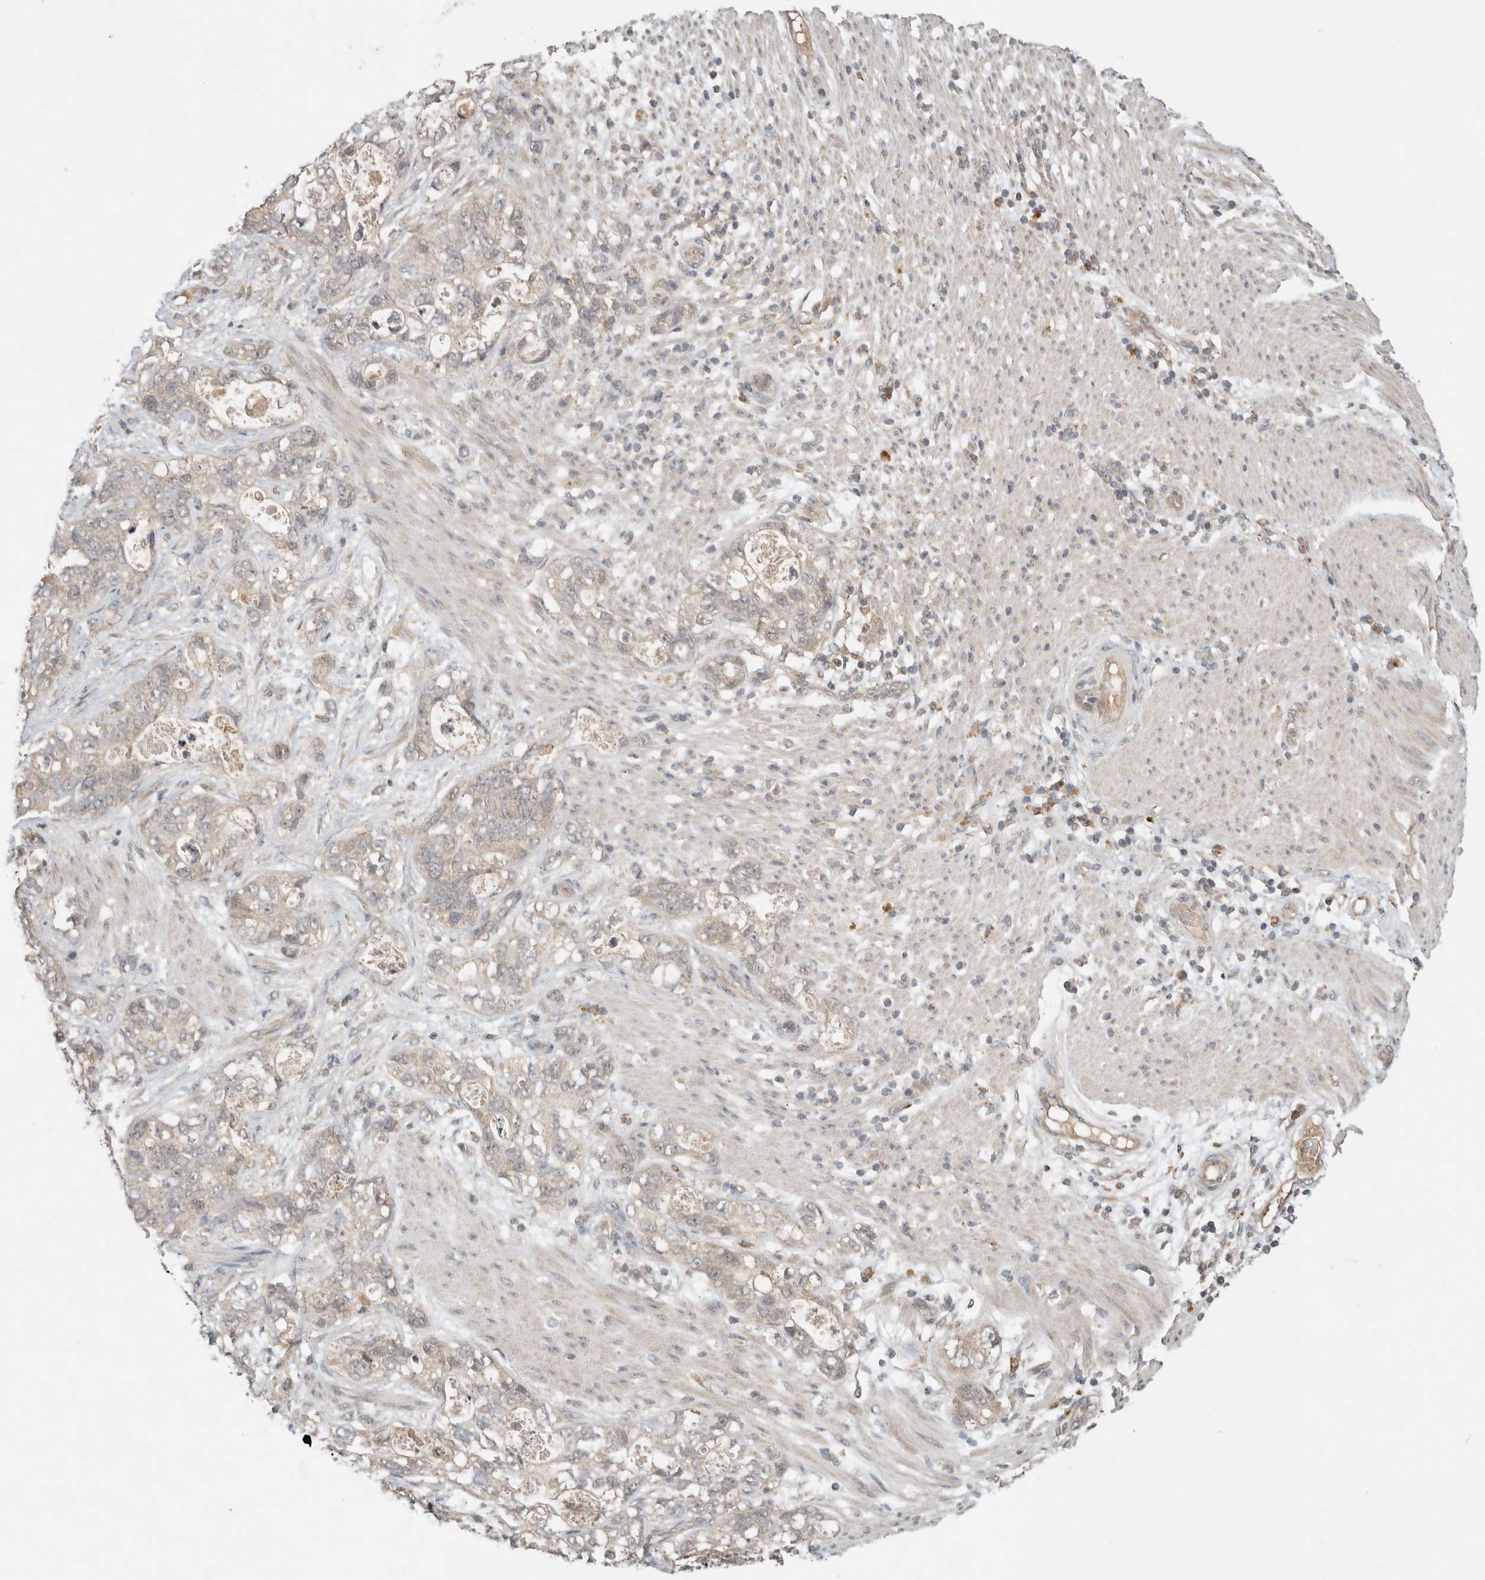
{"staining": {"intensity": "weak", "quantity": ">75%", "location": "cytoplasmic/membranous"}, "tissue": "stomach cancer", "cell_type": "Tumor cells", "image_type": "cancer", "snomed": [{"axis": "morphology", "description": "Normal tissue, NOS"}, {"axis": "morphology", "description": "Adenocarcinoma, NOS"}, {"axis": "topography", "description": "Stomach"}], "caption": "This histopathology image displays IHC staining of human stomach cancer, with low weak cytoplasmic/membranous staining in about >75% of tumor cells.", "gene": "LOXL2", "patient": {"sex": "female", "age": 89}}